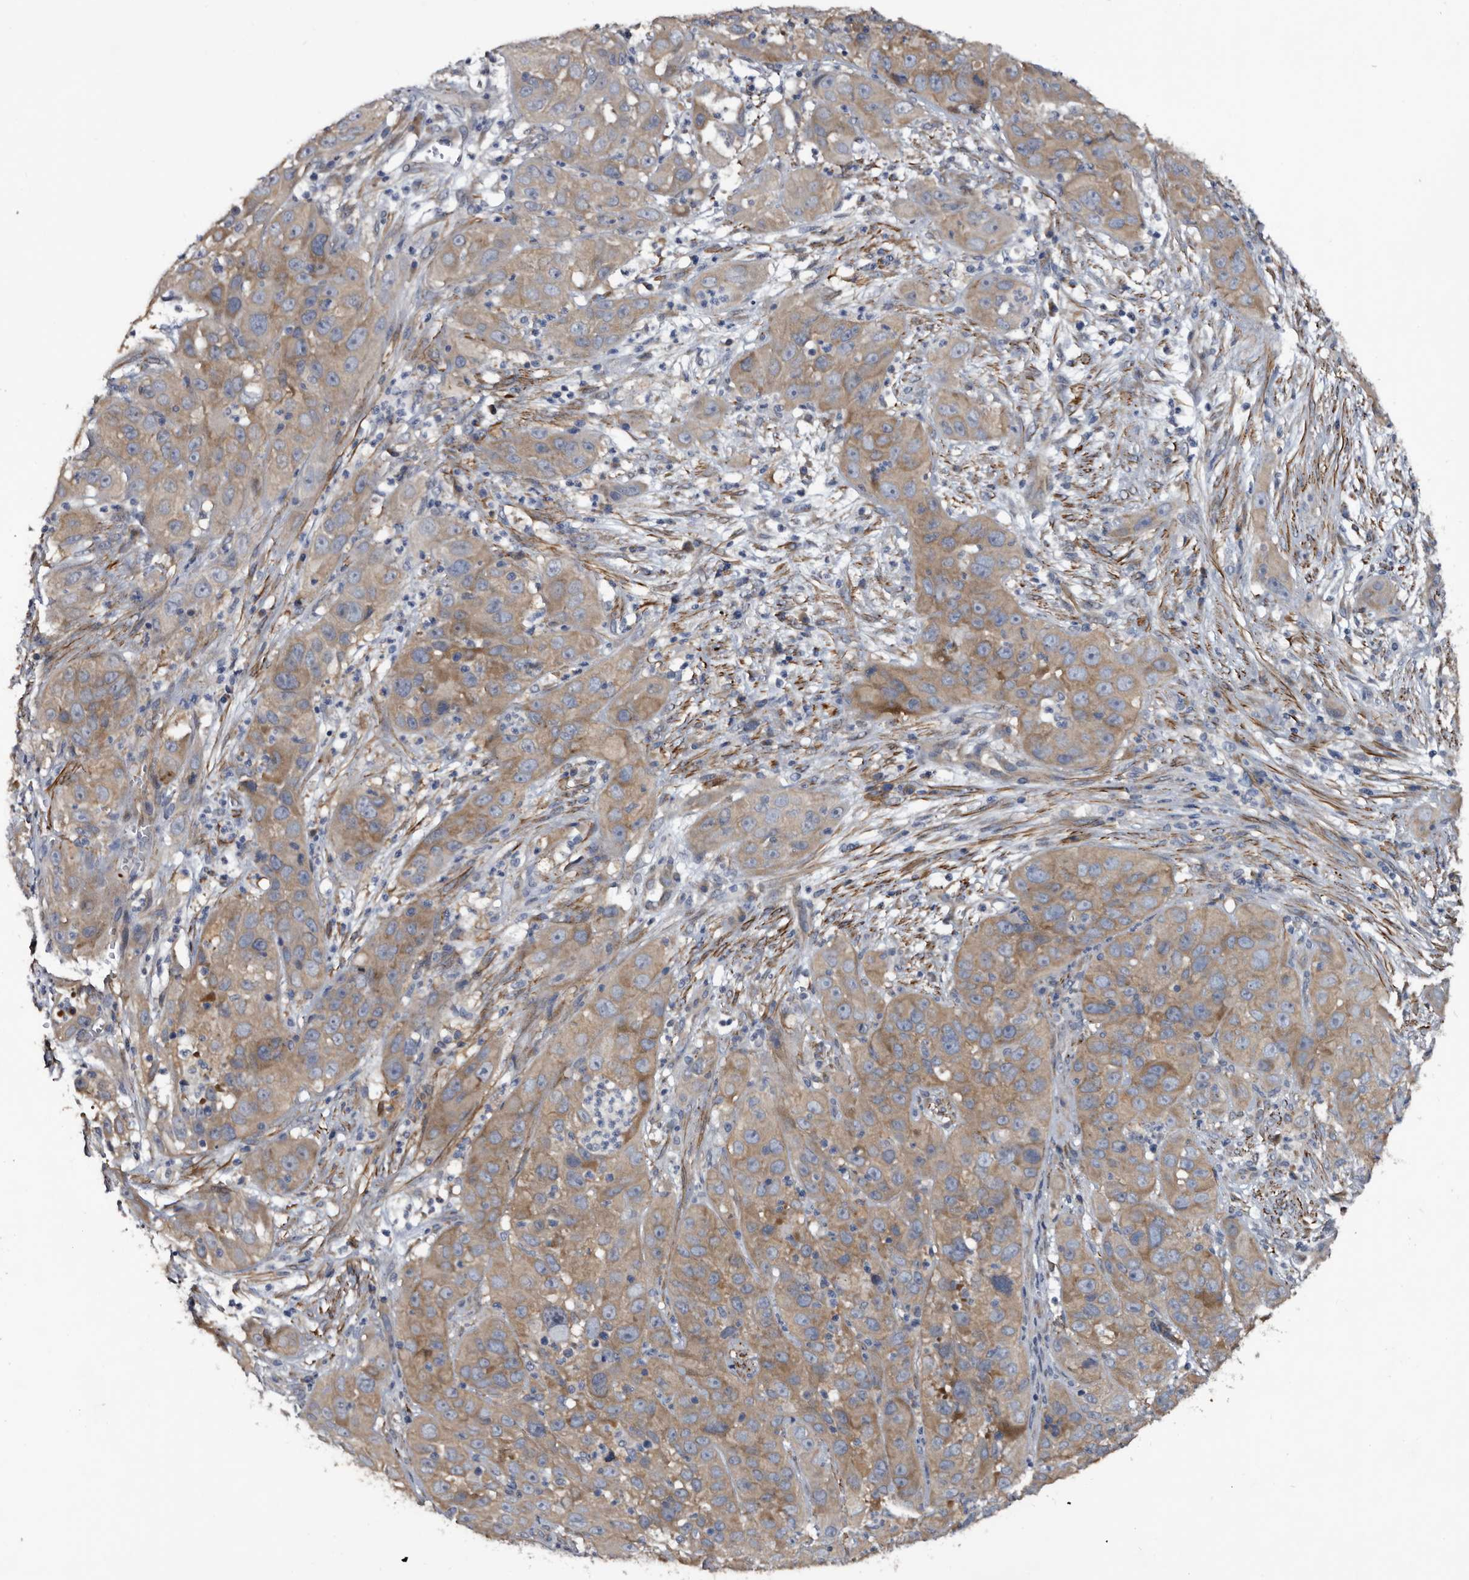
{"staining": {"intensity": "weak", "quantity": ">75%", "location": "cytoplasmic/membranous"}, "tissue": "cervical cancer", "cell_type": "Tumor cells", "image_type": "cancer", "snomed": [{"axis": "morphology", "description": "Squamous cell carcinoma, NOS"}, {"axis": "topography", "description": "Cervix"}], "caption": "Immunohistochemical staining of cervical squamous cell carcinoma reveals weak cytoplasmic/membranous protein expression in approximately >75% of tumor cells.", "gene": "IARS1", "patient": {"sex": "female", "age": 32}}